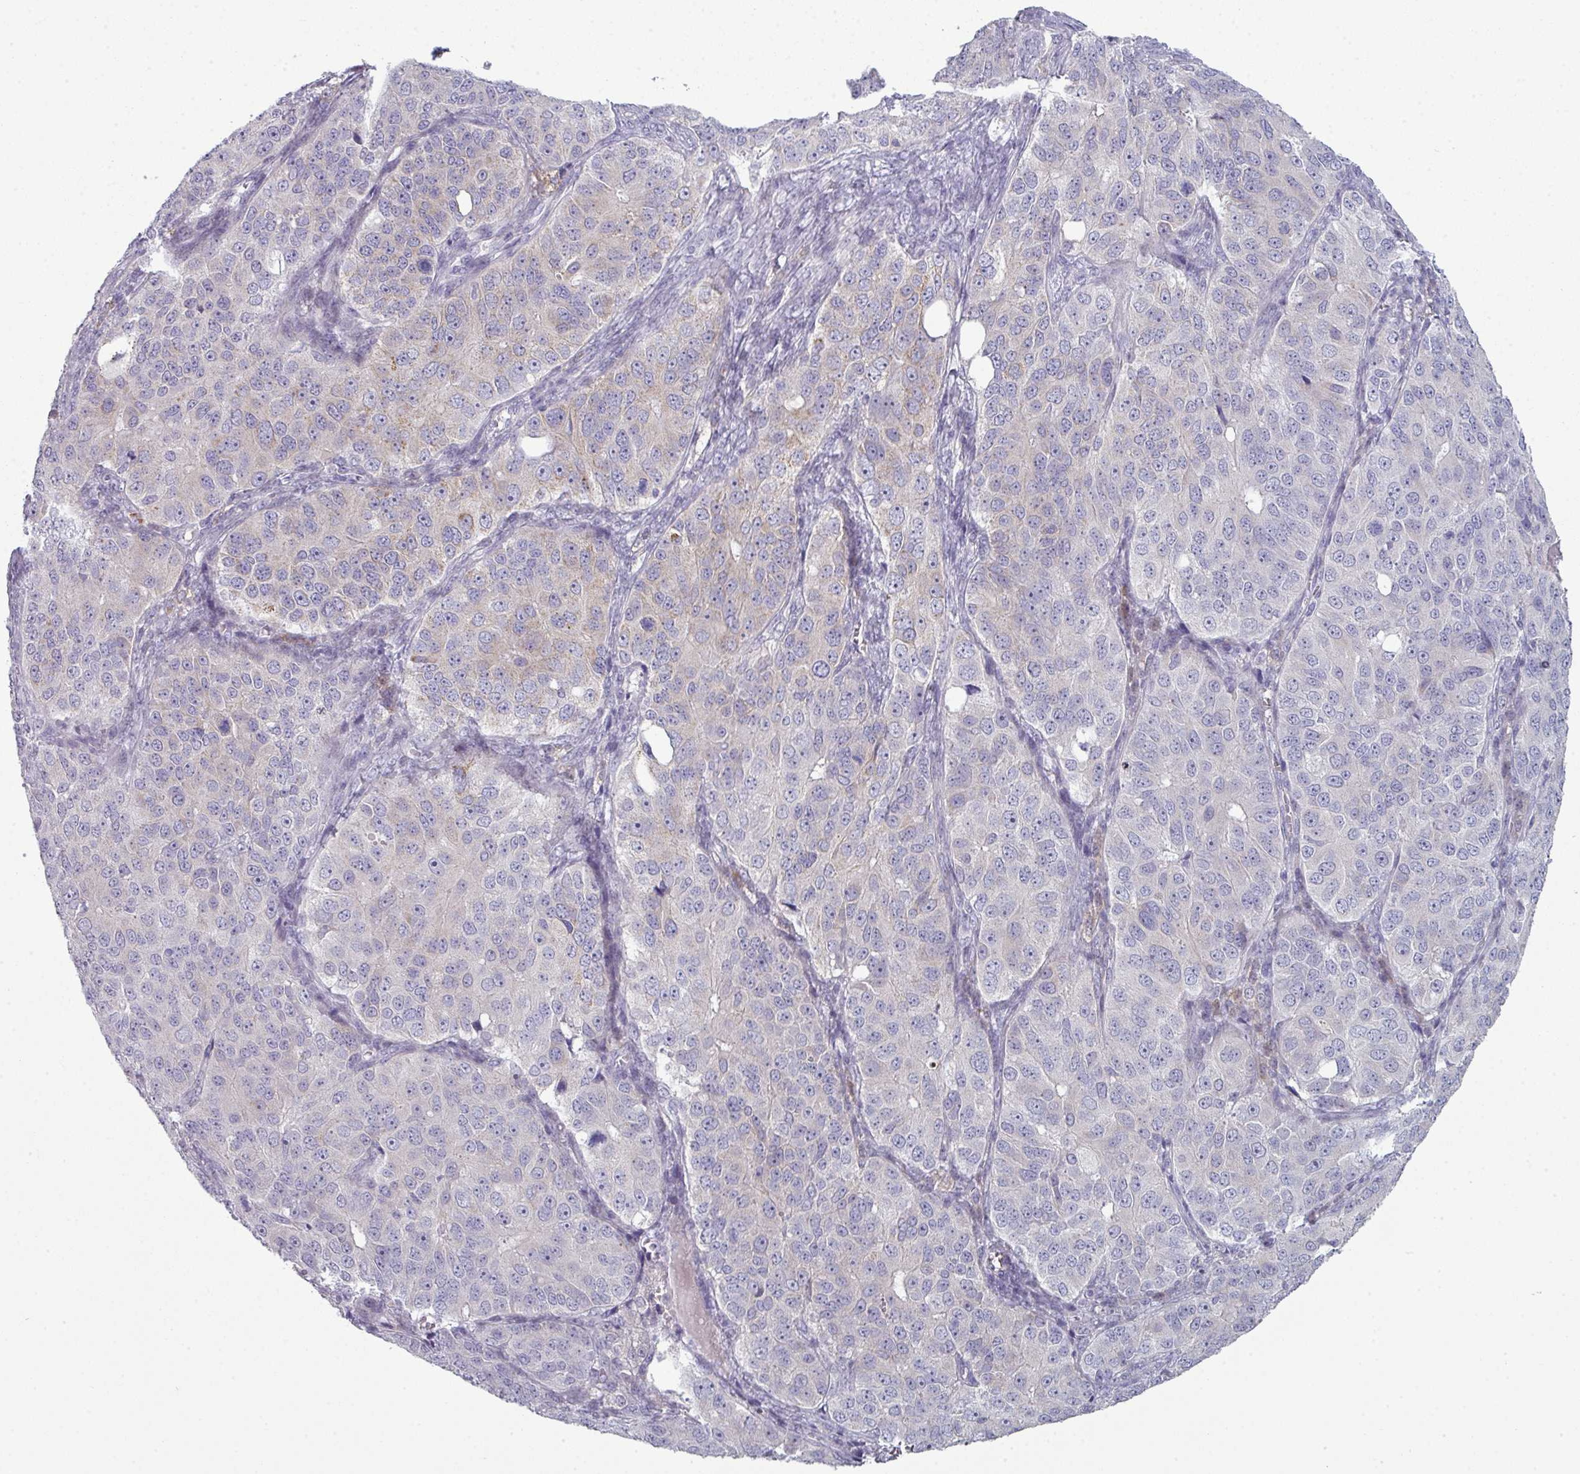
{"staining": {"intensity": "negative", "quantity": "none", "location": "none"}, "tissue": "ovarian cancer", "cell_type": "Tumor cells", "image_type": "cancer", "snomed": [{"axis": "morphology", "description": "Carcinoma, endometroid"}, {"axis": "topography", "description": "Ovary"}], "caption": "Tumor cells are negative for brown protein staining in ovarian cancer. (DAB immunohistochemistry (IHC) visualized using brightfield microscopy, high magnification).", "gene": "ZNF615", "patient": {"sex": "female", "age": 51}}